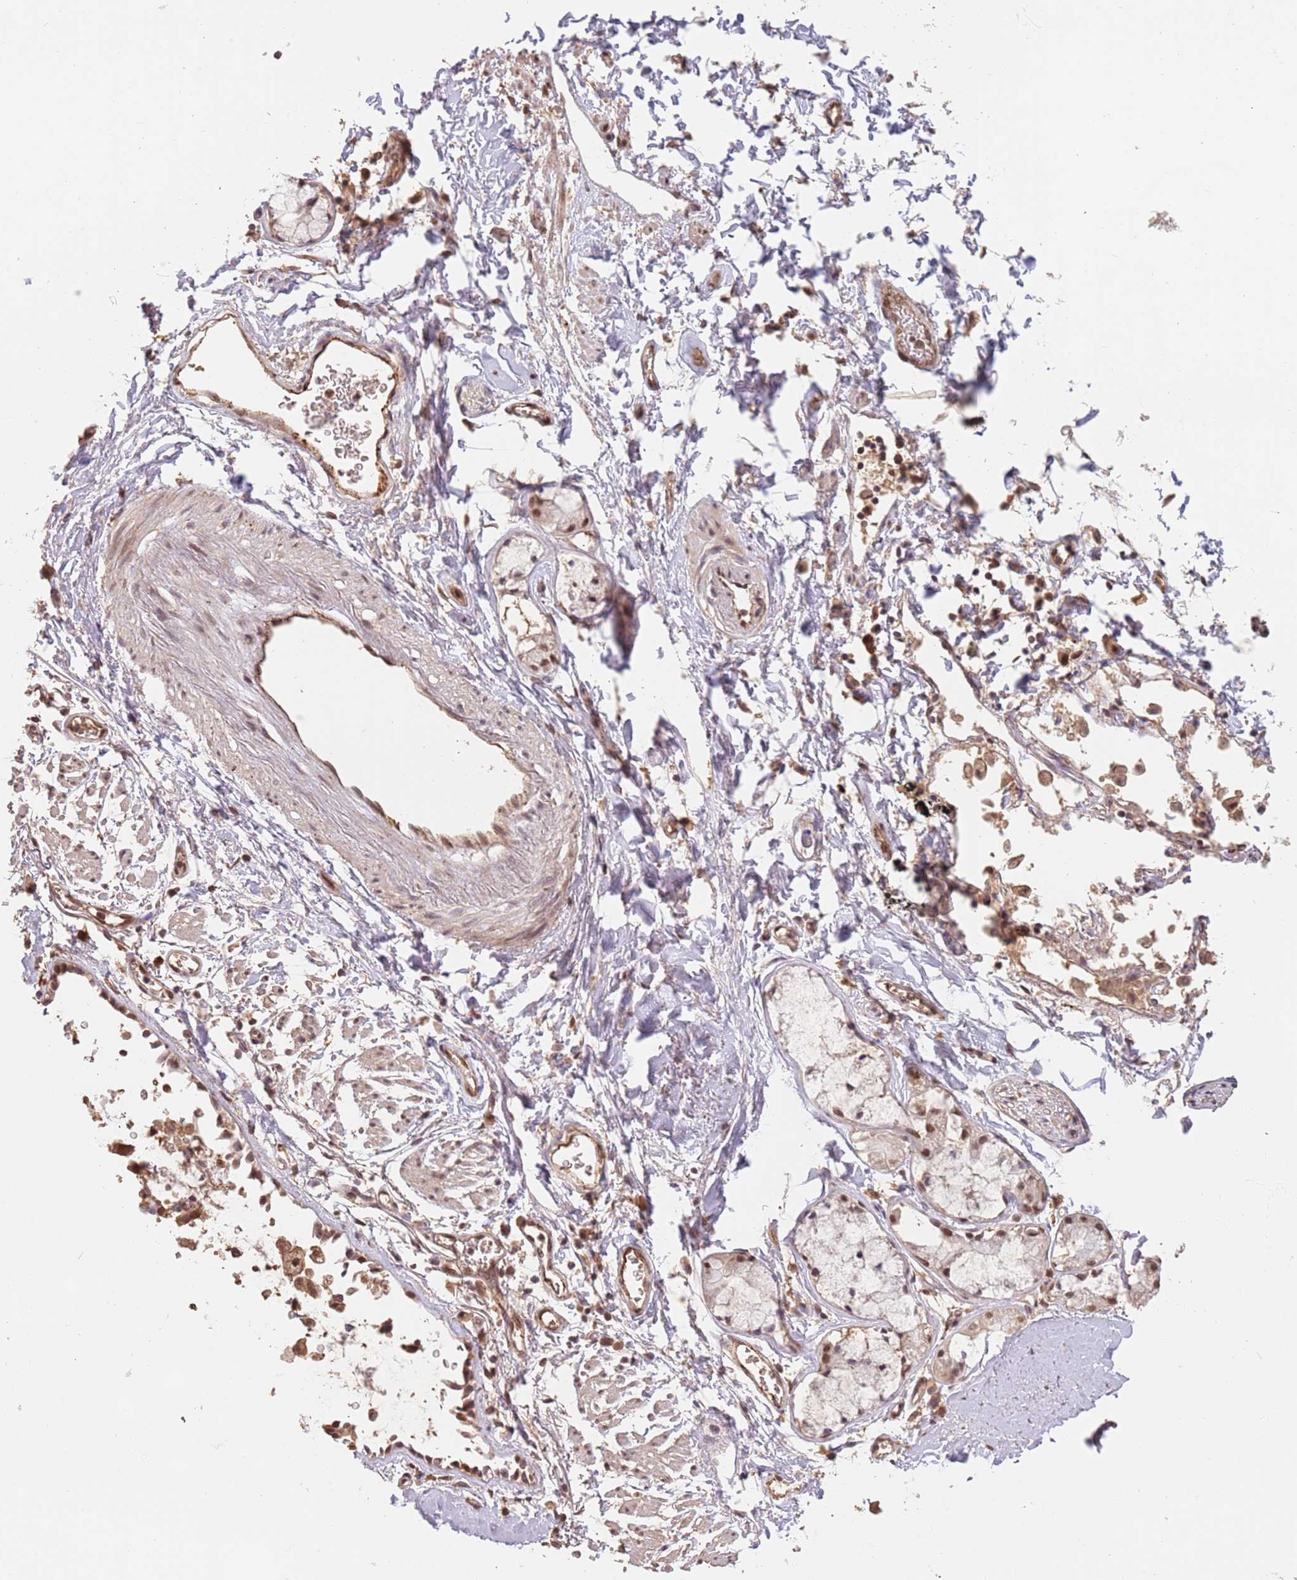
{"staining": {"intensity": "moderate", "quantity": ">75%", "location": "cytoplasmic/membranous,nuclear"}, "tissue": "soft tissue", "cell_type": "Fibroblasts", "image_type": "normal", "snomed": [{"axis": "morphology", "description": "Normal tissue, NOS"}, {"axis": "topography", "description": "Cartilage tissue"}], "caption": "The immunohistochemical stain labels moderate cytoplasmic/membranous,nuclear expression in fibroblasts of normal soft tissue. (Stains: DAB (3,3'-diaminobenzidine) in brown, nuclei in blue, Microscopy: brightfield microscopy at high magnification).", "gene": "RFXANK", "patient": {"sex": "male", "age": 73}}